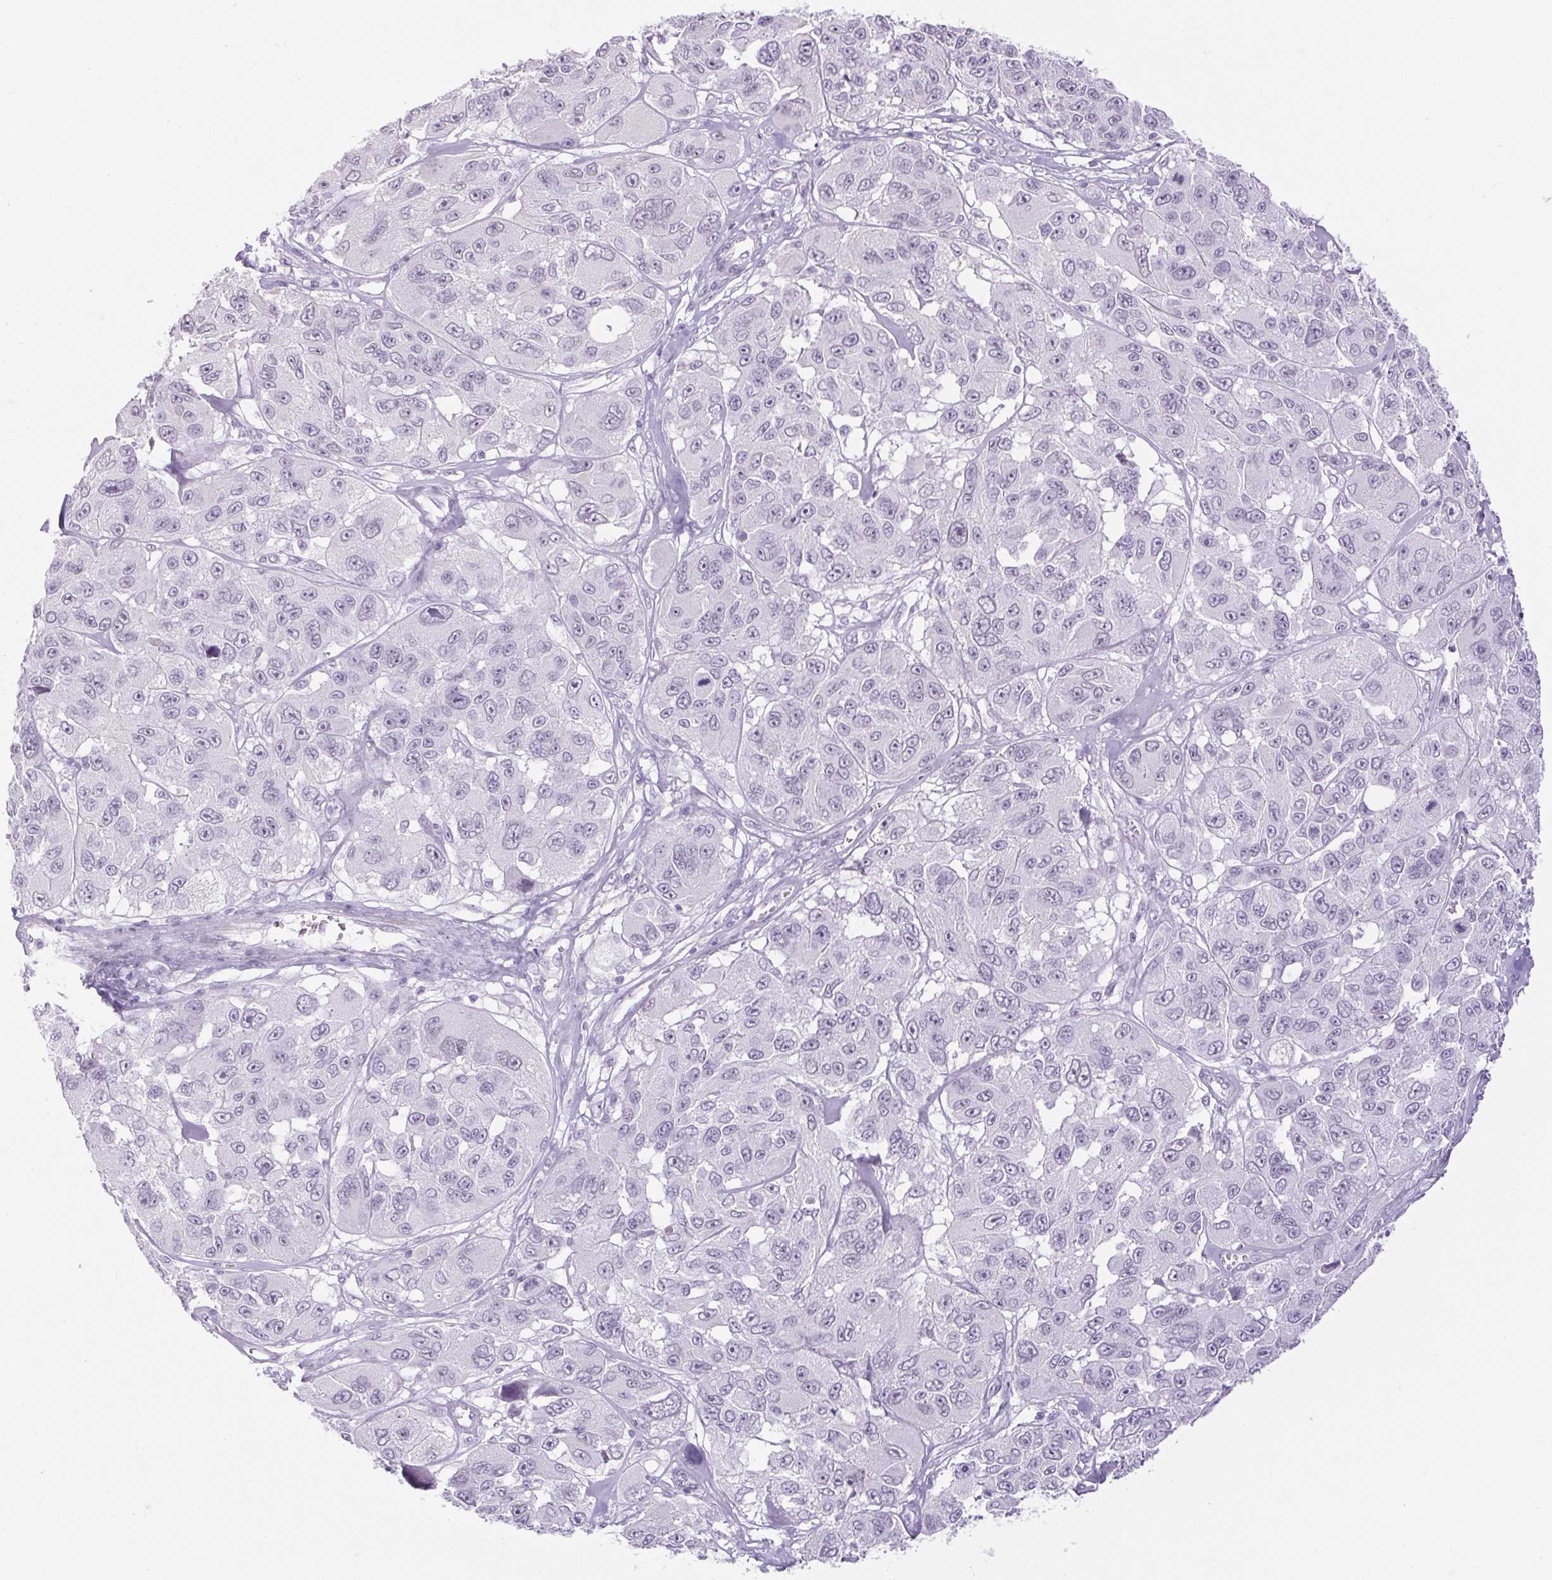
{"staining": {"intensity": "negative", "quantity": "none", "location": "none"}, "tissue": "melanoma", "cell_type": "Tumor cells", "image_type": "cancer", "snomed": [{"axis": "morphology", "description": "Malignant melanoma, NOS"}, {"axis": "topography", "description": "Skin"}], "caption": "The micrograph demonstrates no significant staining in tumor cells of melanoma.", "gene": "BCAS1", "patient": {"sex": "female", "age": 66}}